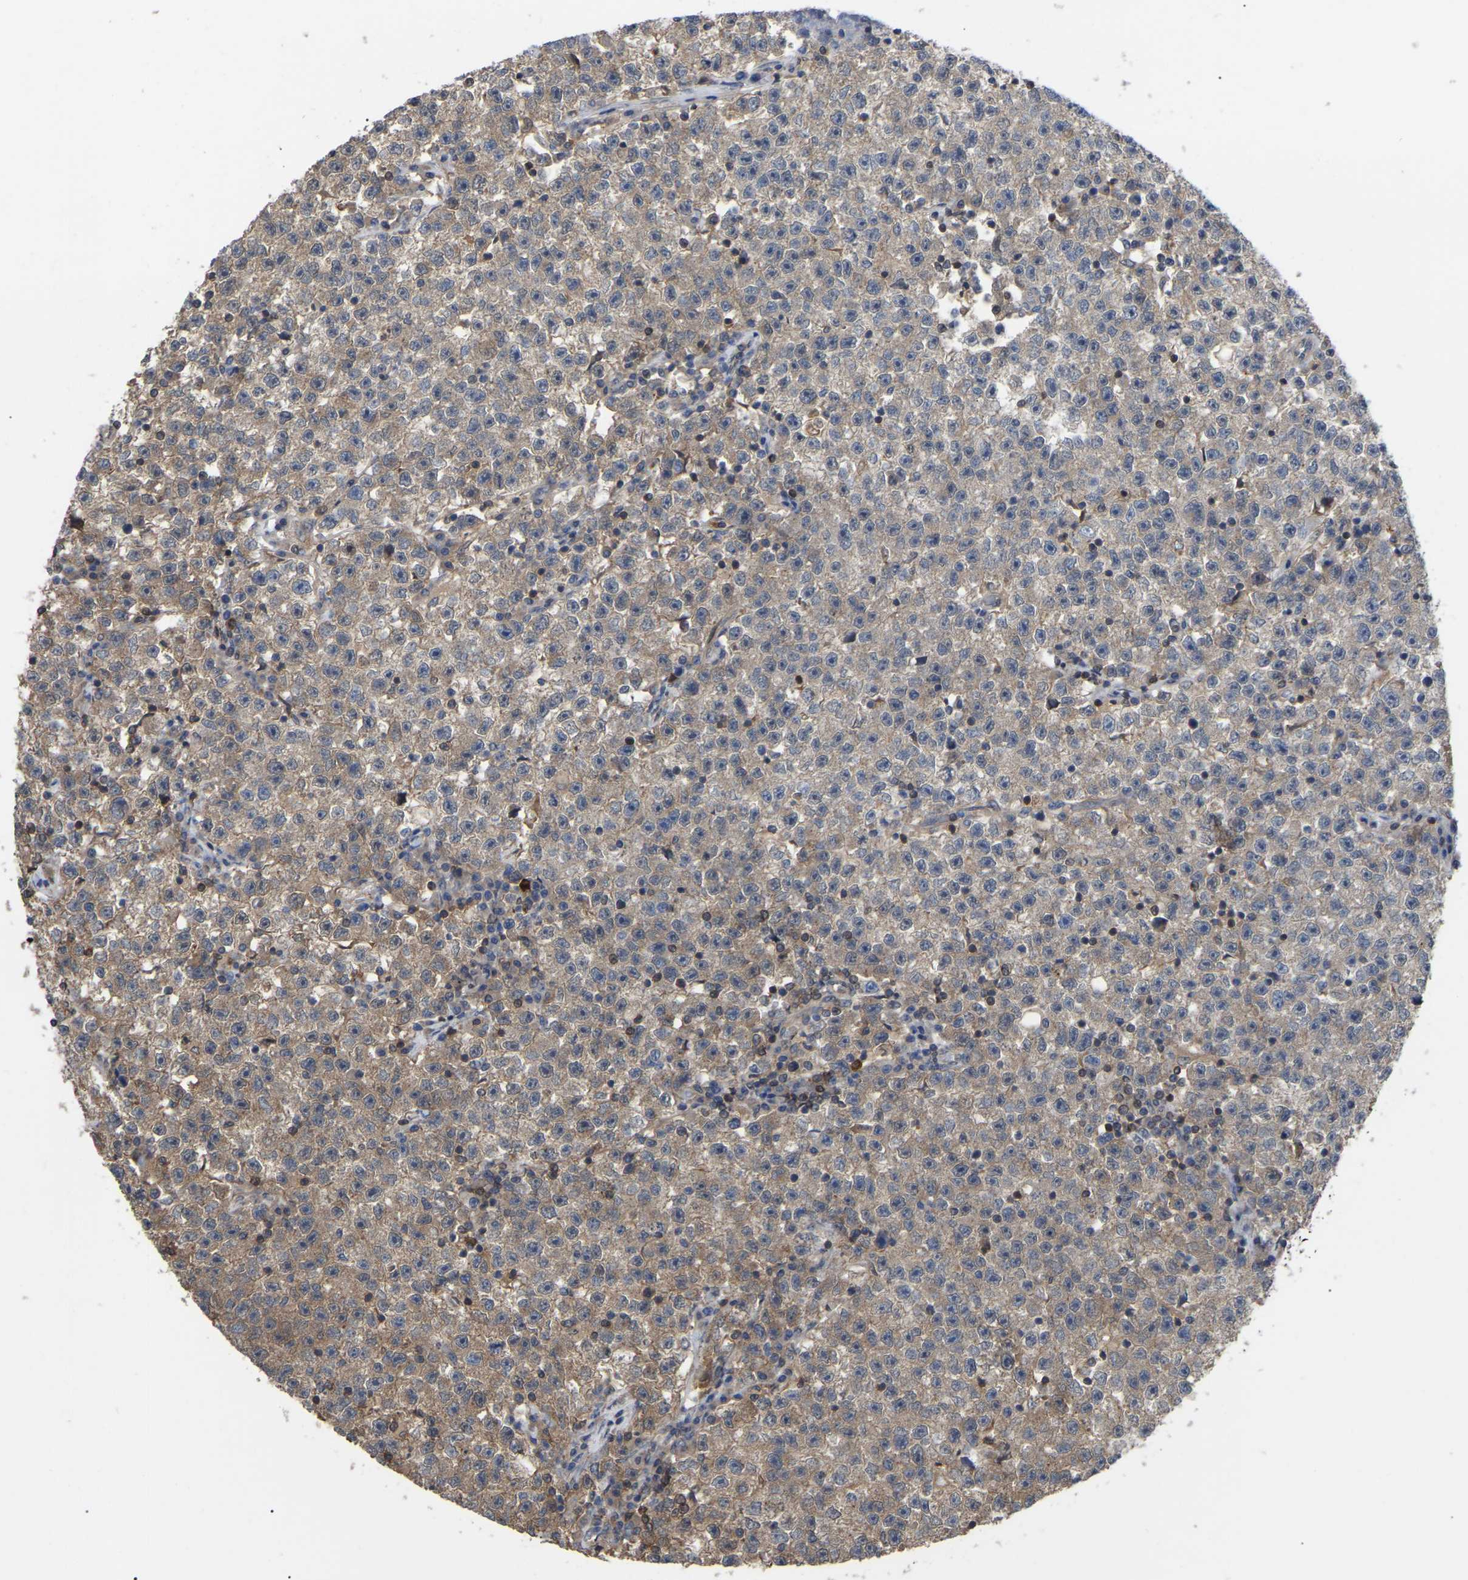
{"staining": {"intensity": "weak", "quantity": "25%-75%", "location": "cytoplasmic/membranous"}, "tissue": "testis cancer", "cell_type": "Tumor cells", "image_type": "cancer", "snomed": [{"axis": "morphology", "description": "Seminoma, NOS"}, {"axis": "topography", "description": "Testis"}], "caption": "There is low levels of weak cytoplasmic/membranous staining in tumor cells of testis cancer (seminoma), as demonstrated by immunohistochemical staining (brown color).", "gene": "CIT", "patient": {"sex": "male", "age": 22}}